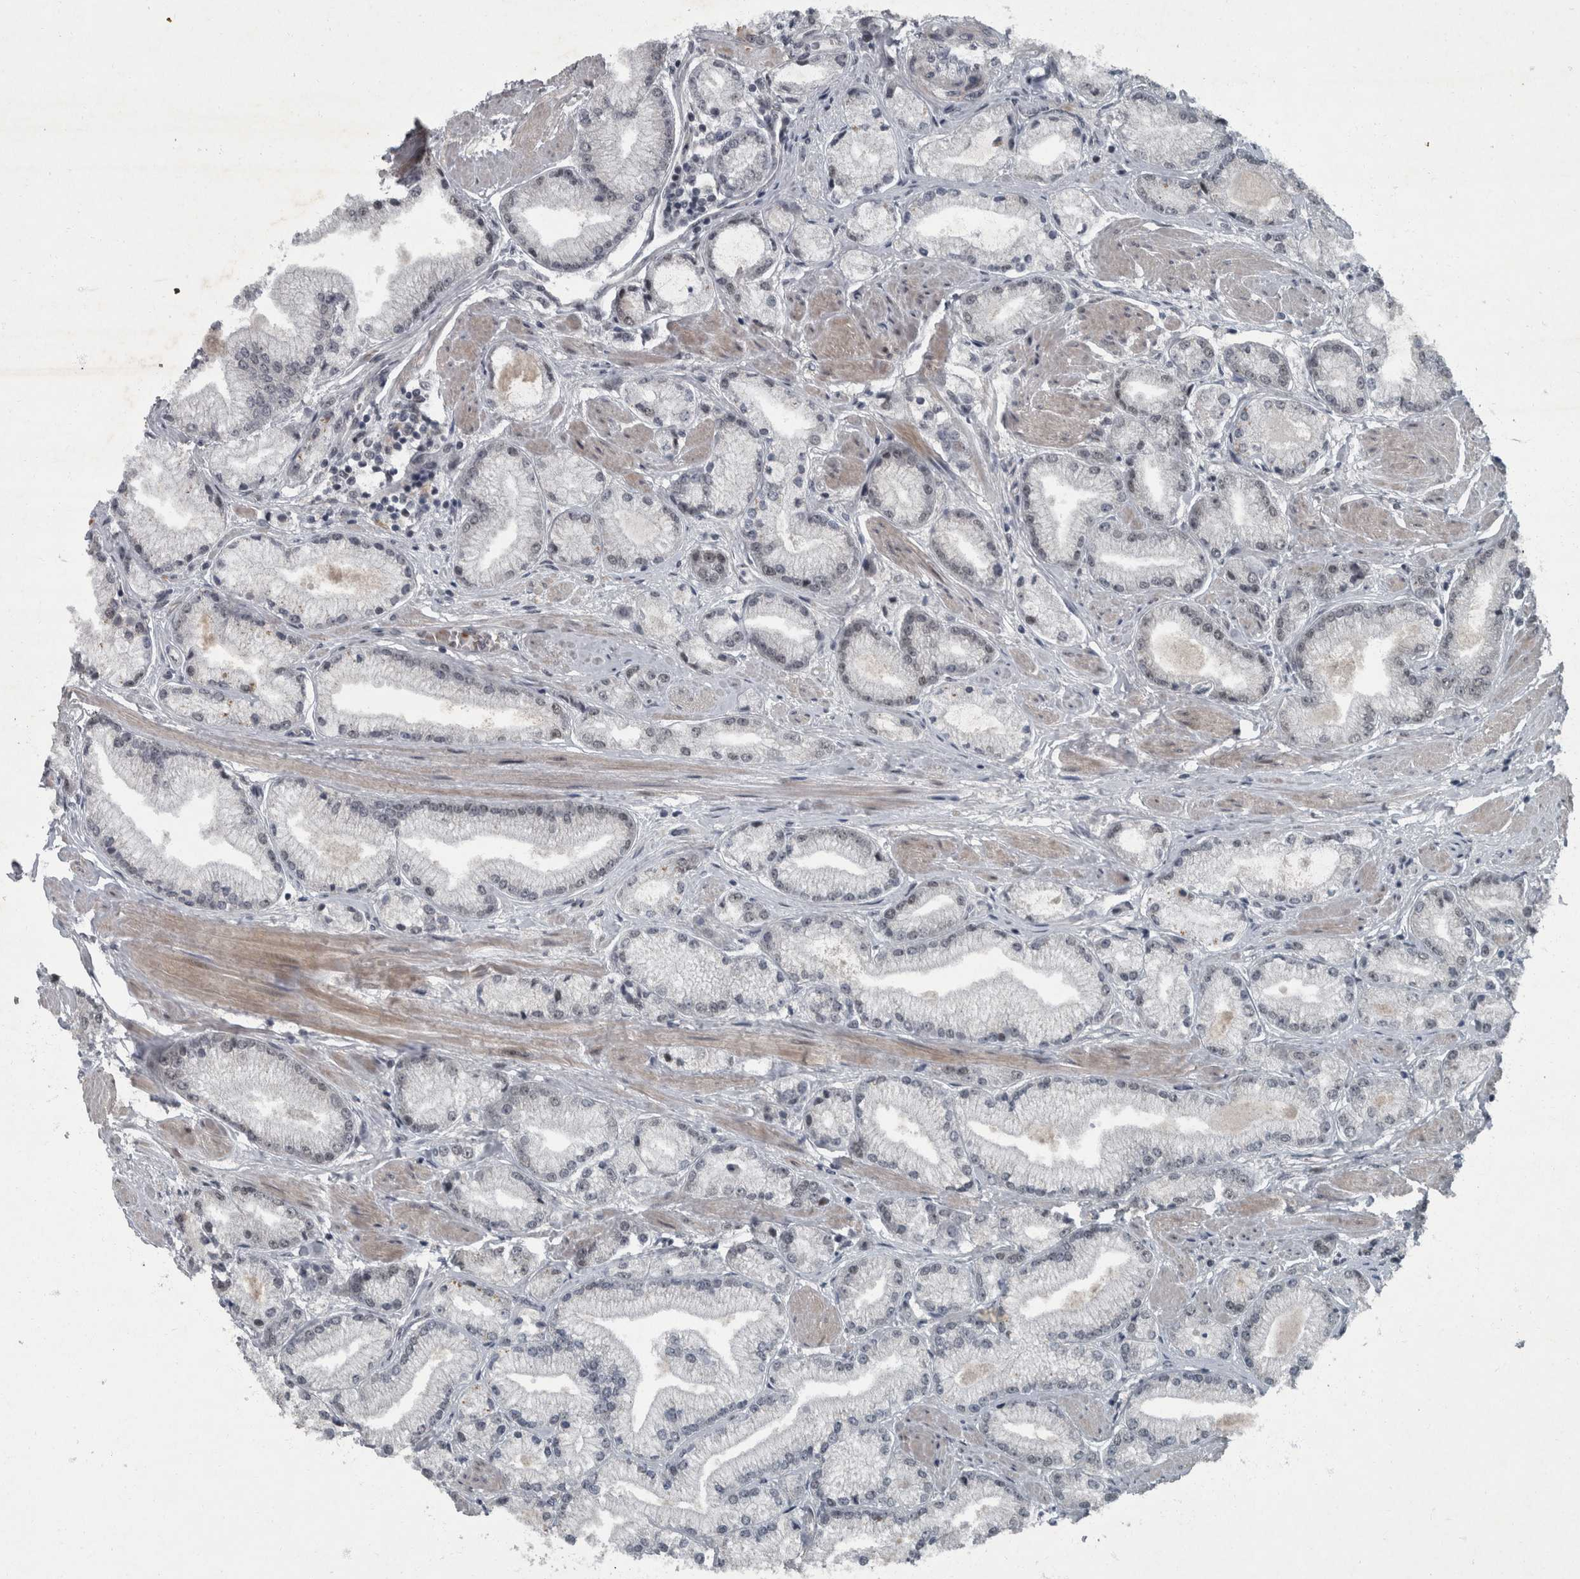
{"staining": {"intensity": "weak", "quantity": "25%-75%", "location": "nuclear"}, "tissue": "prostate cancer", "cell_type": "Tumor cells", "image_type": "cancer", "snomed": [{"axis": "morphology", "description": "Adenocarcinoma, High grade"}, {"axis": "topography", "description": "Prostate"}], "caption": "Weak nuclear positivity is present in approximately 25%-75% of tumor cells in prostate cancer. Immunohistochemistry stains the protein in brown and the nuclei are stained blue.", "gene": "WDR33", "patient": {"sex": "male", "age": 50}}